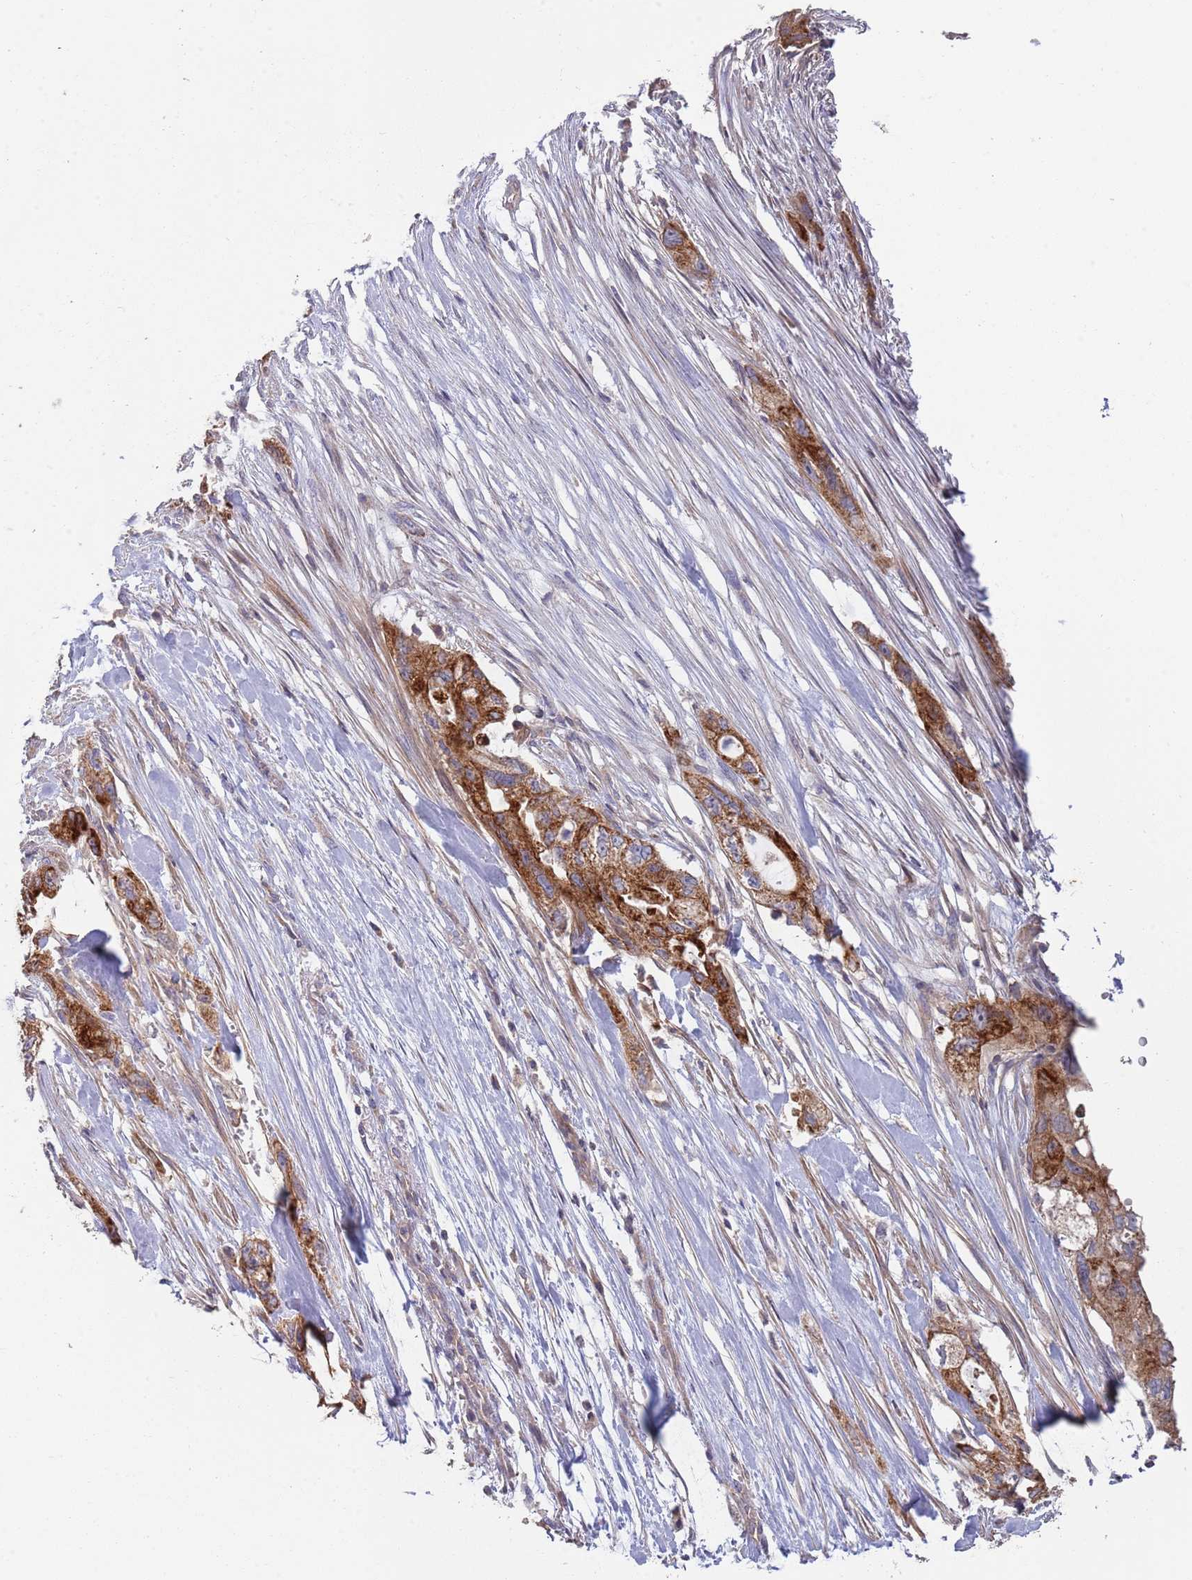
{"staining": {"intensity": "strong", "quantity": ">75%", "location": "cytoplasmic/membranous"}, "tissue": "pancreatic cancer", "cell_type": "Tumor cells", "image_type": "cancer", "snomed": [{"axis": "morphology", "description": "Adenocarcinoma, NOS"}, {"axis": "topography", "description": "Pancreas"}], "caption": "A brown stain shows strong cytoplasmic/membranous expression of a protein in human pancreatic cancer (adenocarcinoma) tumor cells.", "gene": "ABCC10", "patient": {"sex": "female", "age": 73}}